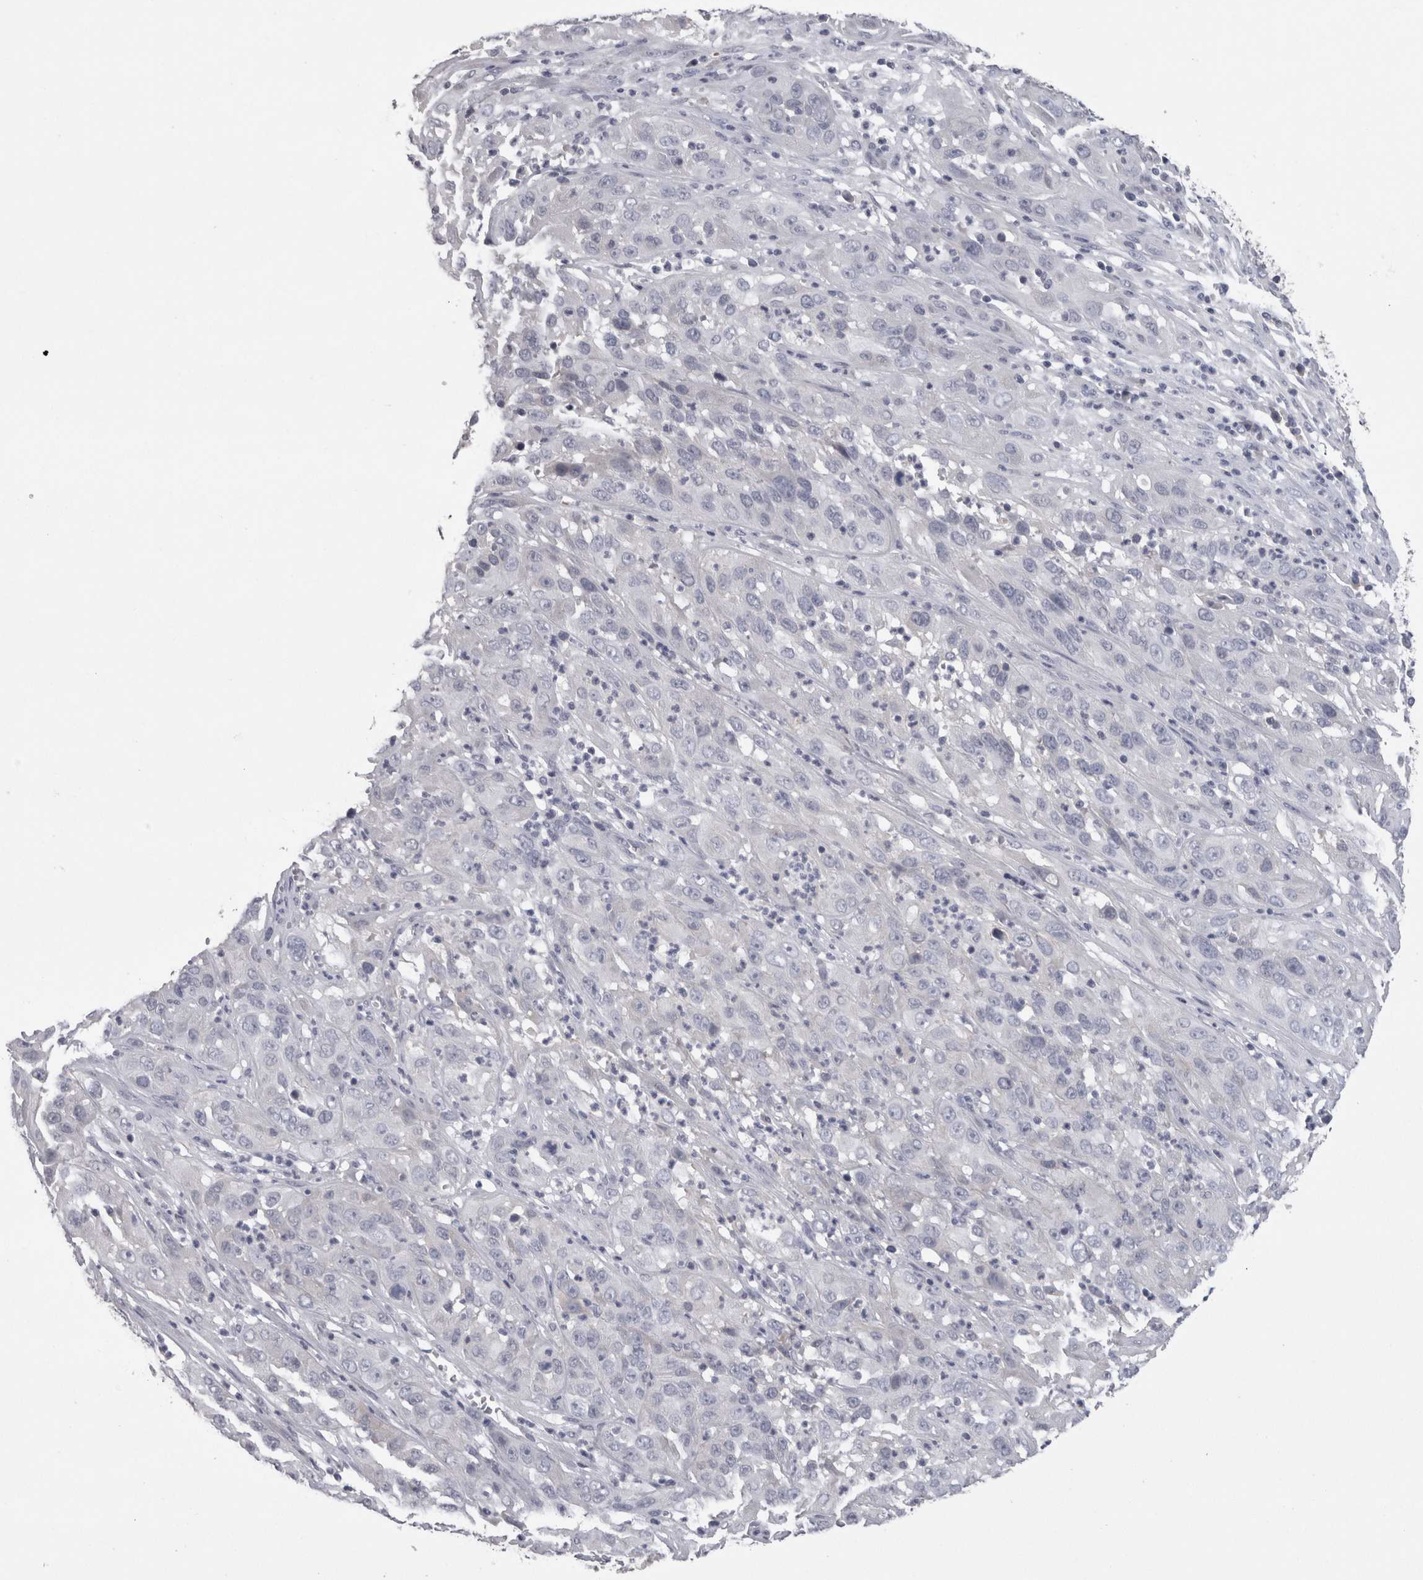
{"staining": {"intensity": "negative", "quantity": "none", "location": "none"}, "tissue": "cervical cancer", "cell_type": "Tumor cells", "image_type": "cancer", "snomed": [{"axis": "morphology", "description": "Squamous cell carcinoma, NOS"}, {"axis": "topography", "description": "Cervix"}], "caption": "A high-resolution micrograph shows IHC staining of cervical squamous cell carcinoma, which shows no significant staining in tumor cells.", "gene": "PON3", "patient": {"sex": "female", "age": 32}}